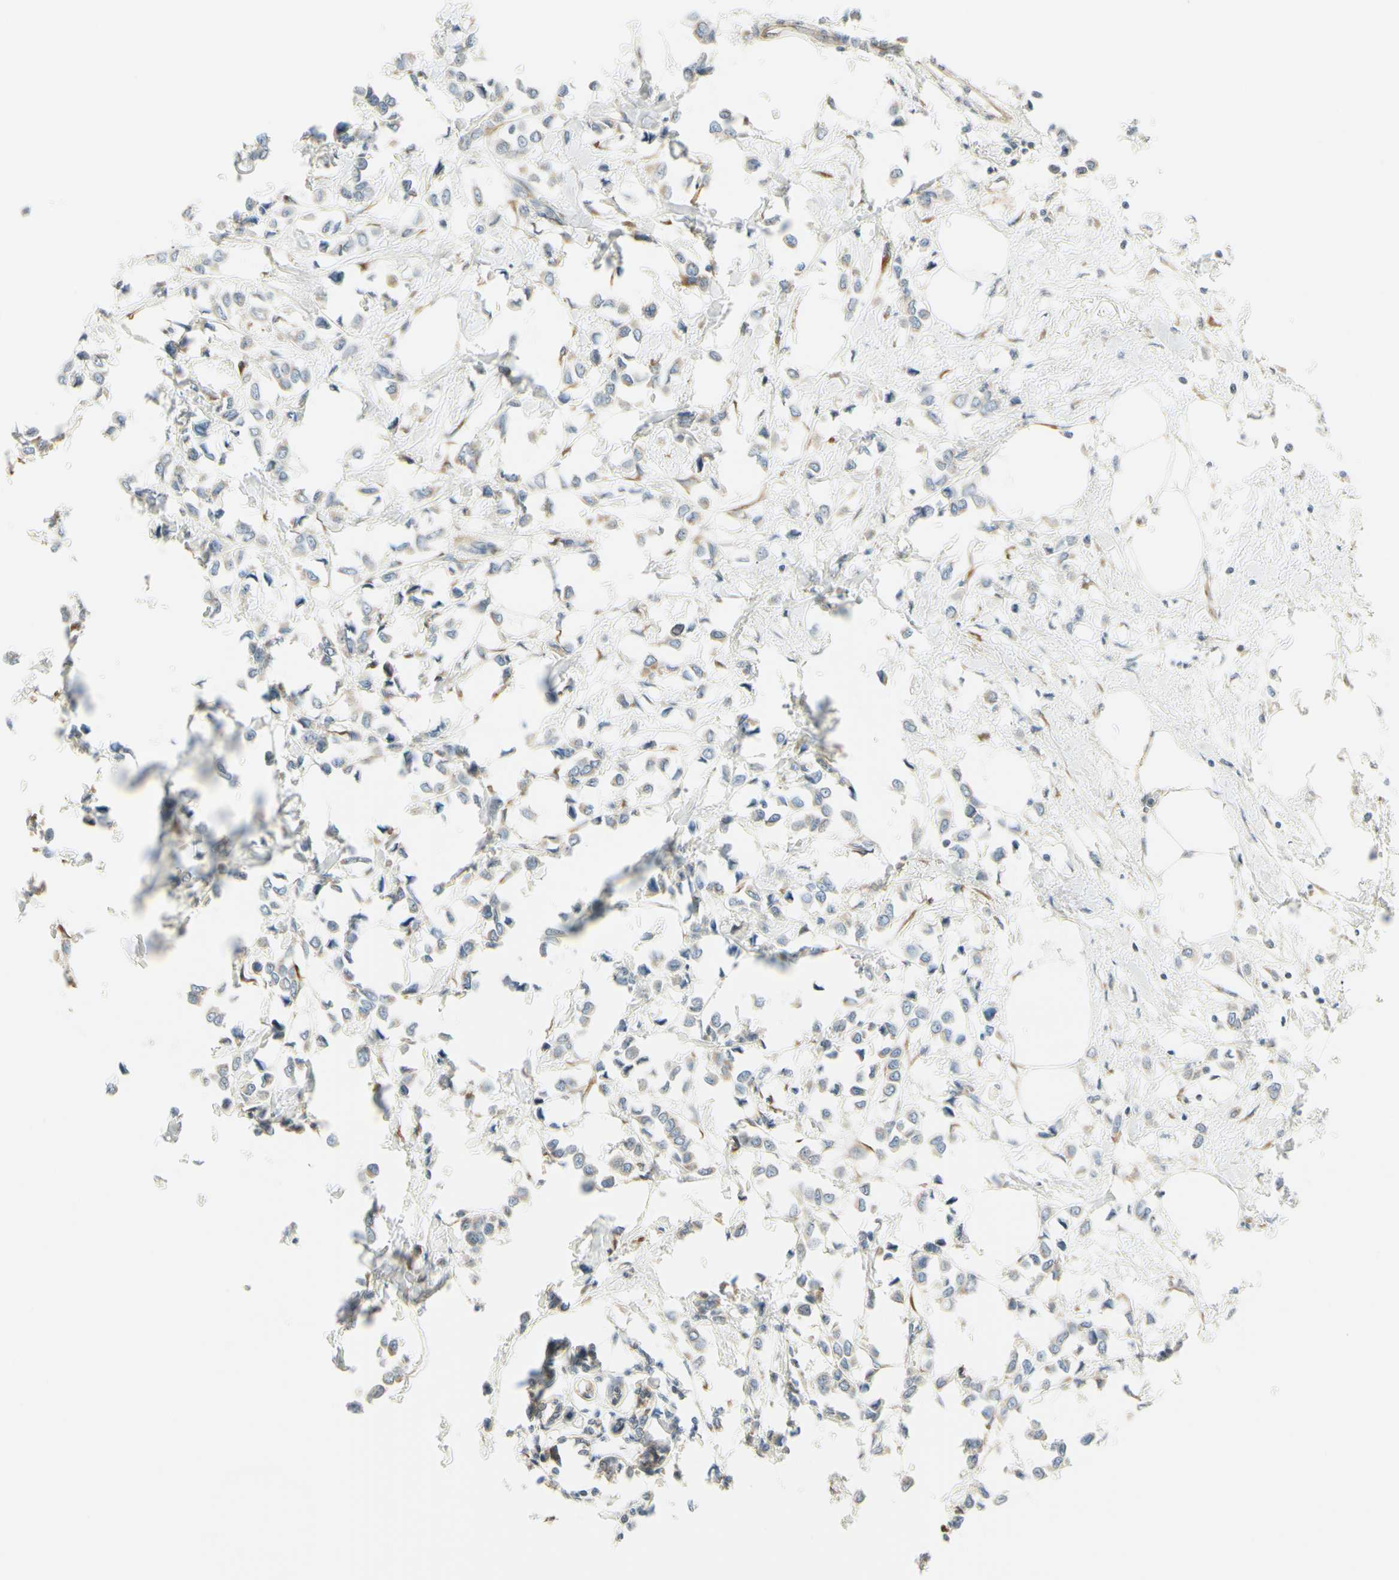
{"staining": {"intensity": "weak", "quantity": "<25%", "location": "cytoplasmic/membranous"}, "tissue": "breast cancer", "cell_type": "Tumor cells", "image_type": "cancer", "snomed": [{"axis": "morphology", "description": "Lobular carcinoma"}, {"axis": "topography", "description": "Breast"}], "caption": "Immunohistochemistry (IHC) micrograph of lobular carcinoma (breast) stained for a protein (brown), which exhibits no staining in tumor cells.", "gene": "IGDCC4", "patient": {"sex": "female", "age": 51}}